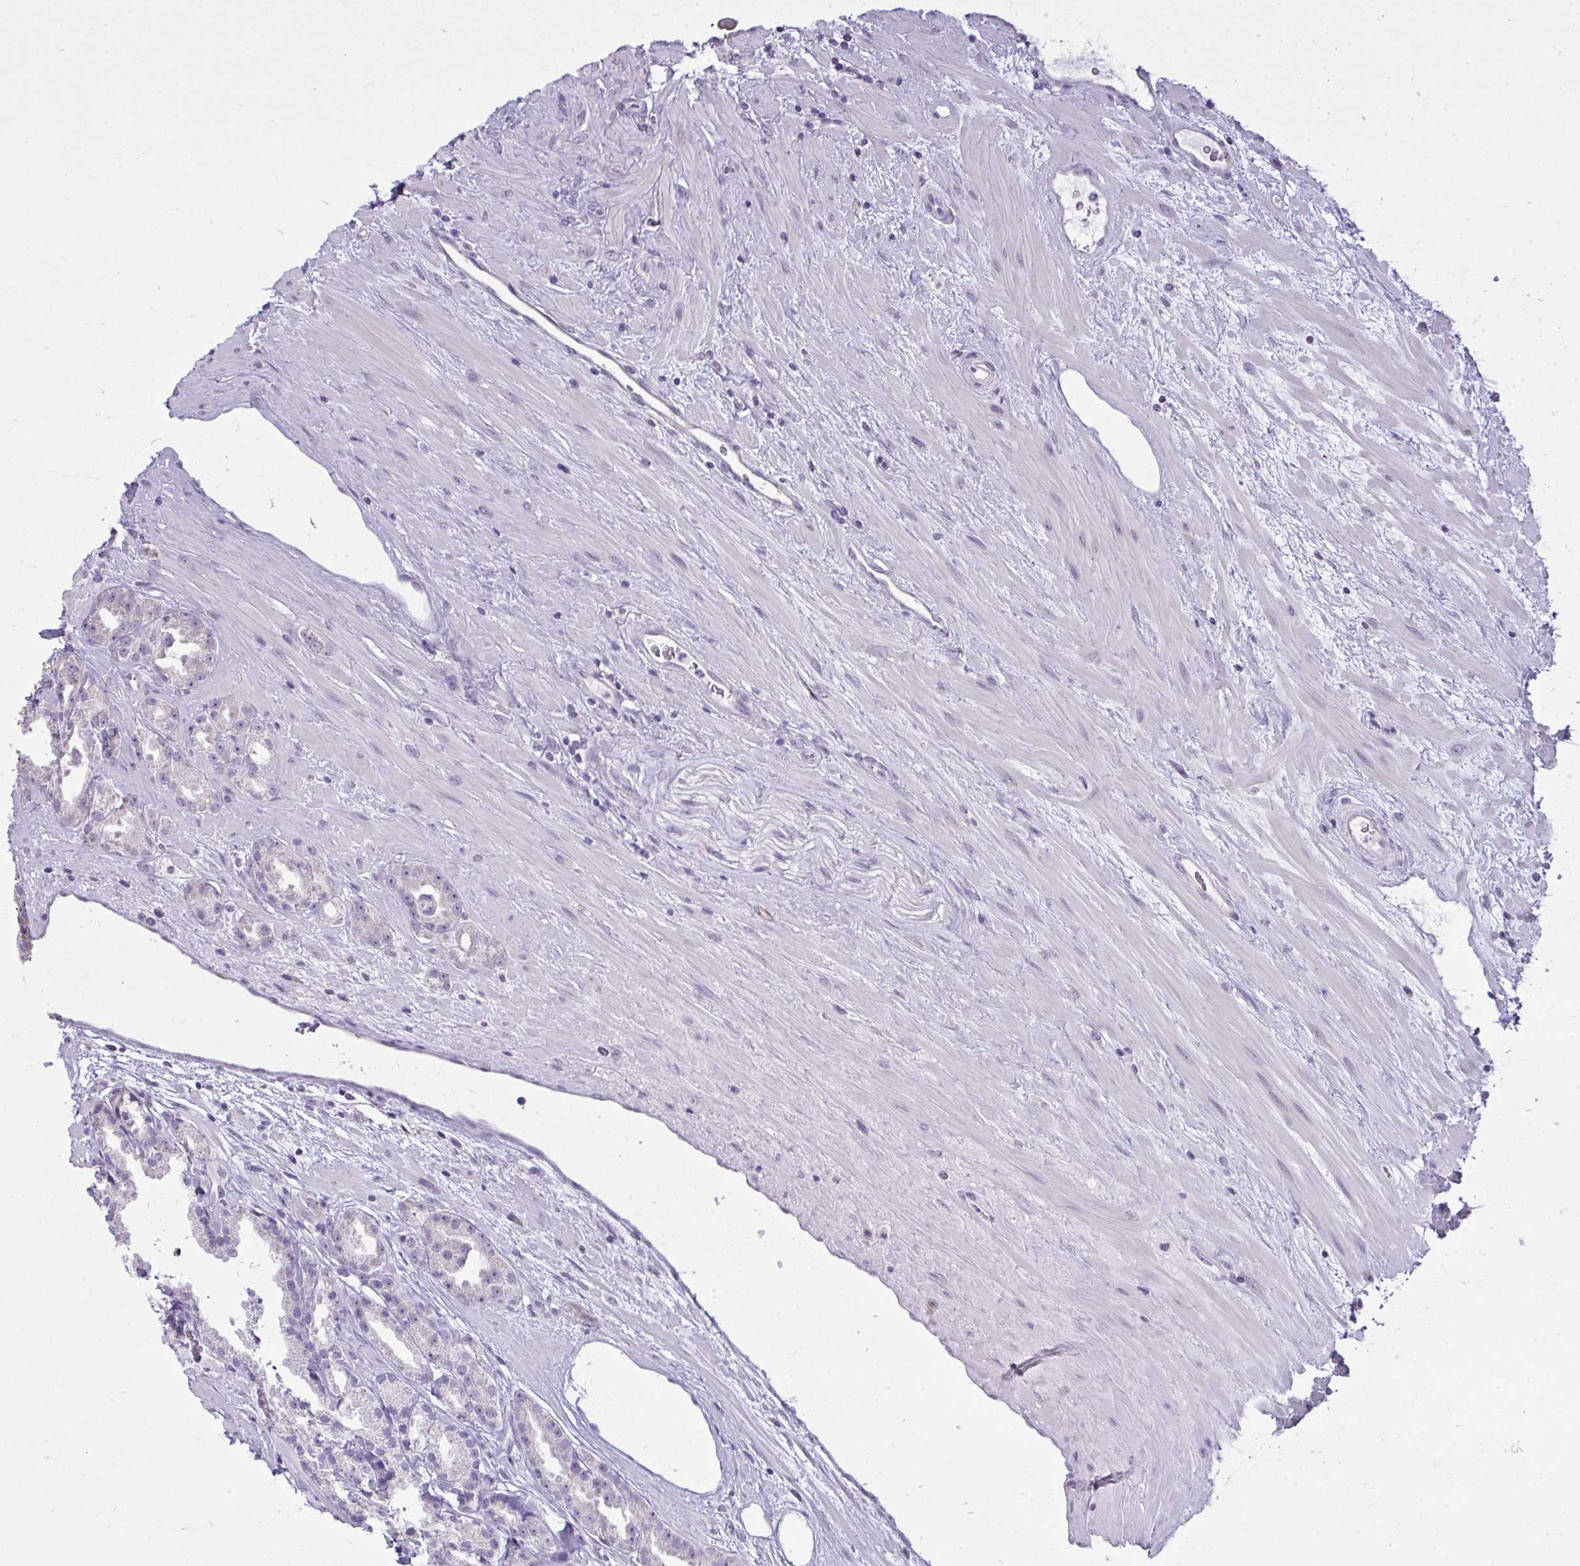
{"staining": {"intensity": "negative", "quantity": "none", "location": "none"}, "tissue": "prostate cancer", "cell_type": "Tumor cells", "image_type": "cancer", "snomed": [{"axis": "morphology", "description": "Adenocarcinoma, Low grade"}, {"axis": "topography", "description": "Prostate"}], "caption": "A high-resolution micrograph shows immunohistochemistry staining of prostate adenocarcinoma (low-grade), which reveals no significant expression in tumor cells.", "gene": "NPPA", "patient": {"sex": "male", "age": 61}}